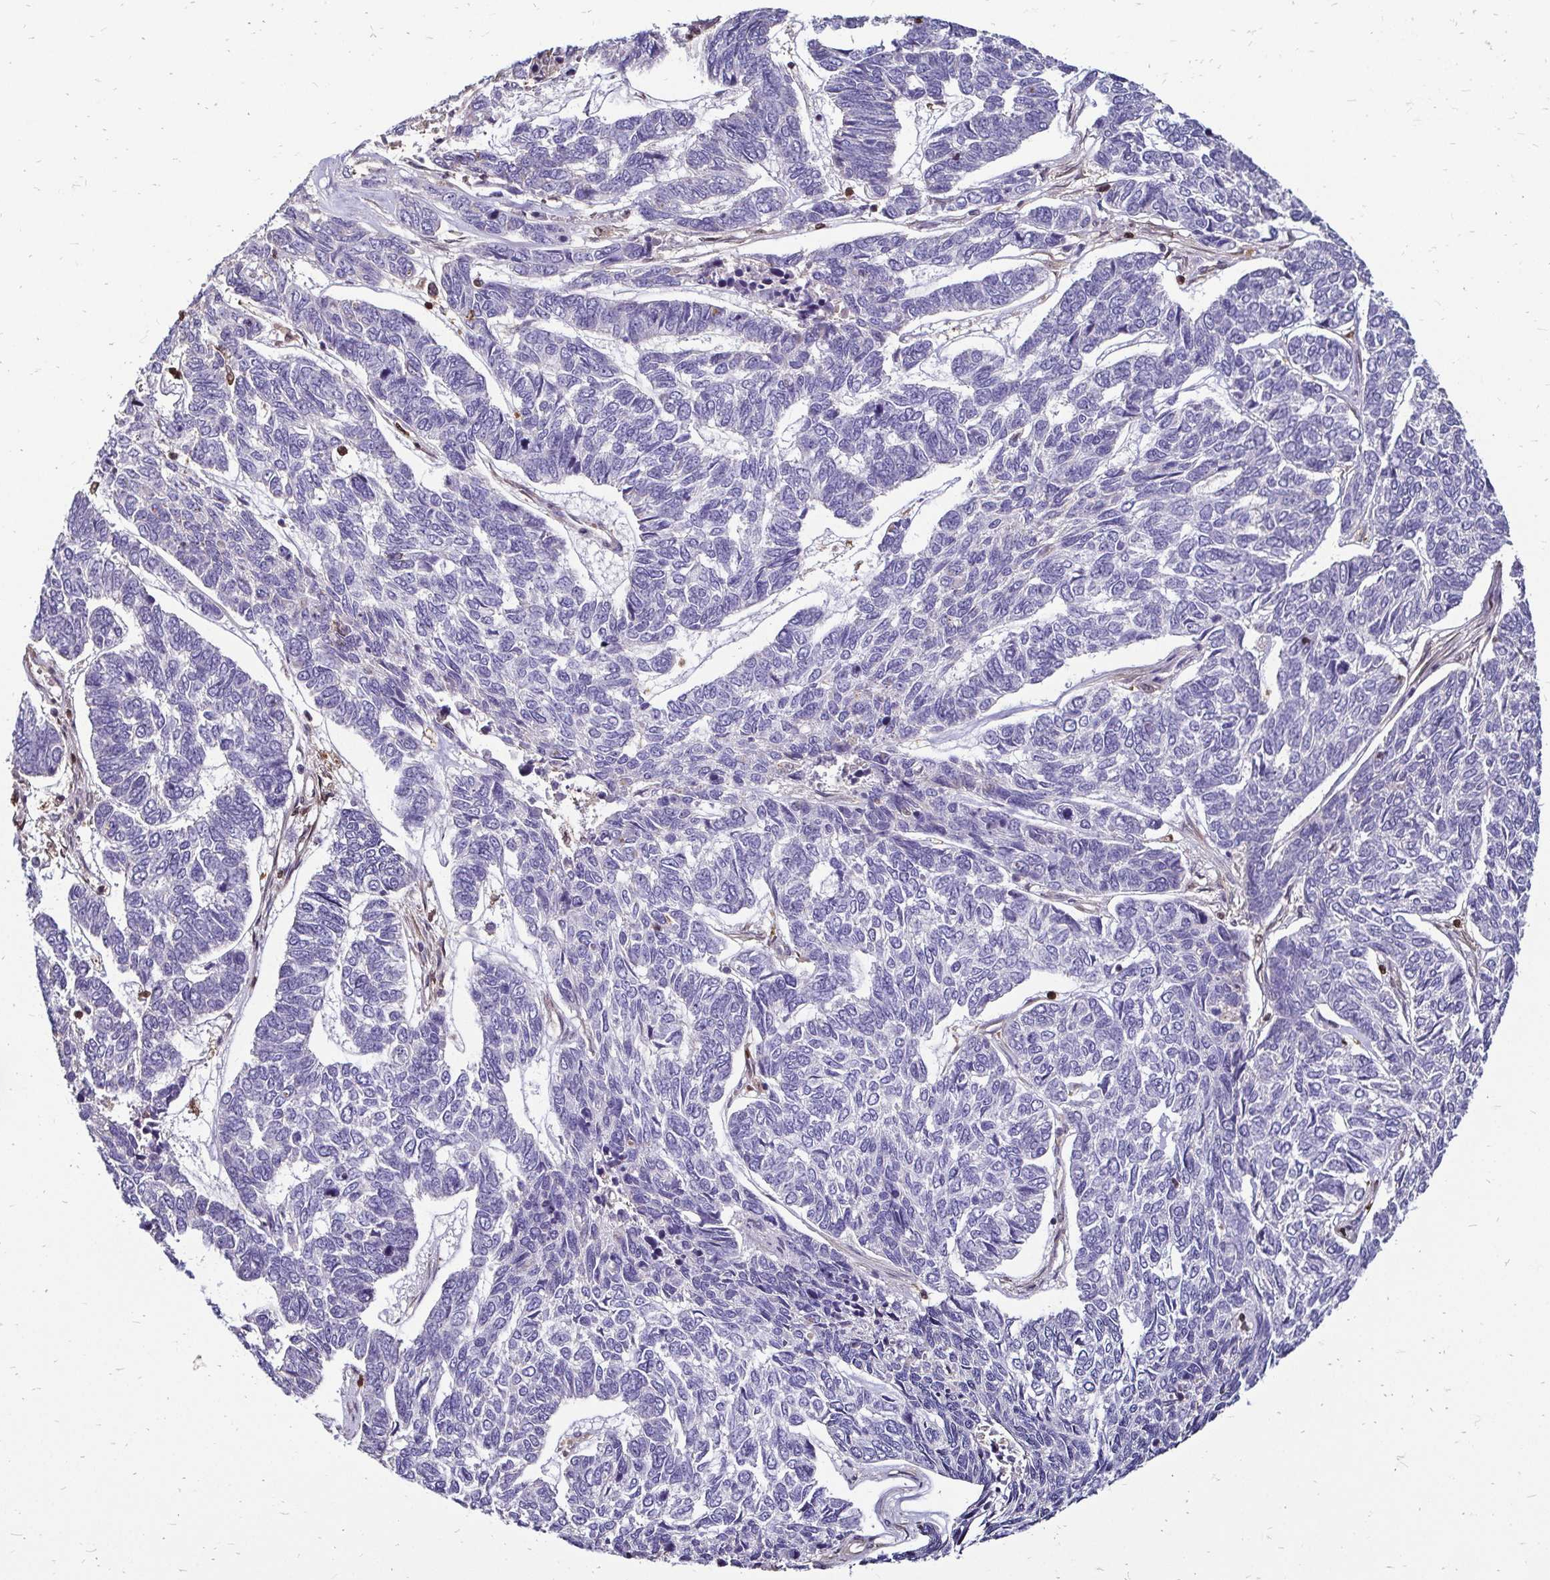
{"staining": {"intensity": "negative", "quantity": "none", "location": "none"}, "tissue": "skin cancer", "cell_type": "Tumor cells", "image_type": "cancer", "snomed": [{"axis": "morphology", "description": "Basal cell carcinoma"}, {"axis": "topography", "description": "Skin"}], "caption": "There is no significant staining in tumor cells of skin cancer.", "gene": "ZFP1", "patient": {"sex": "female", "age": 65}}